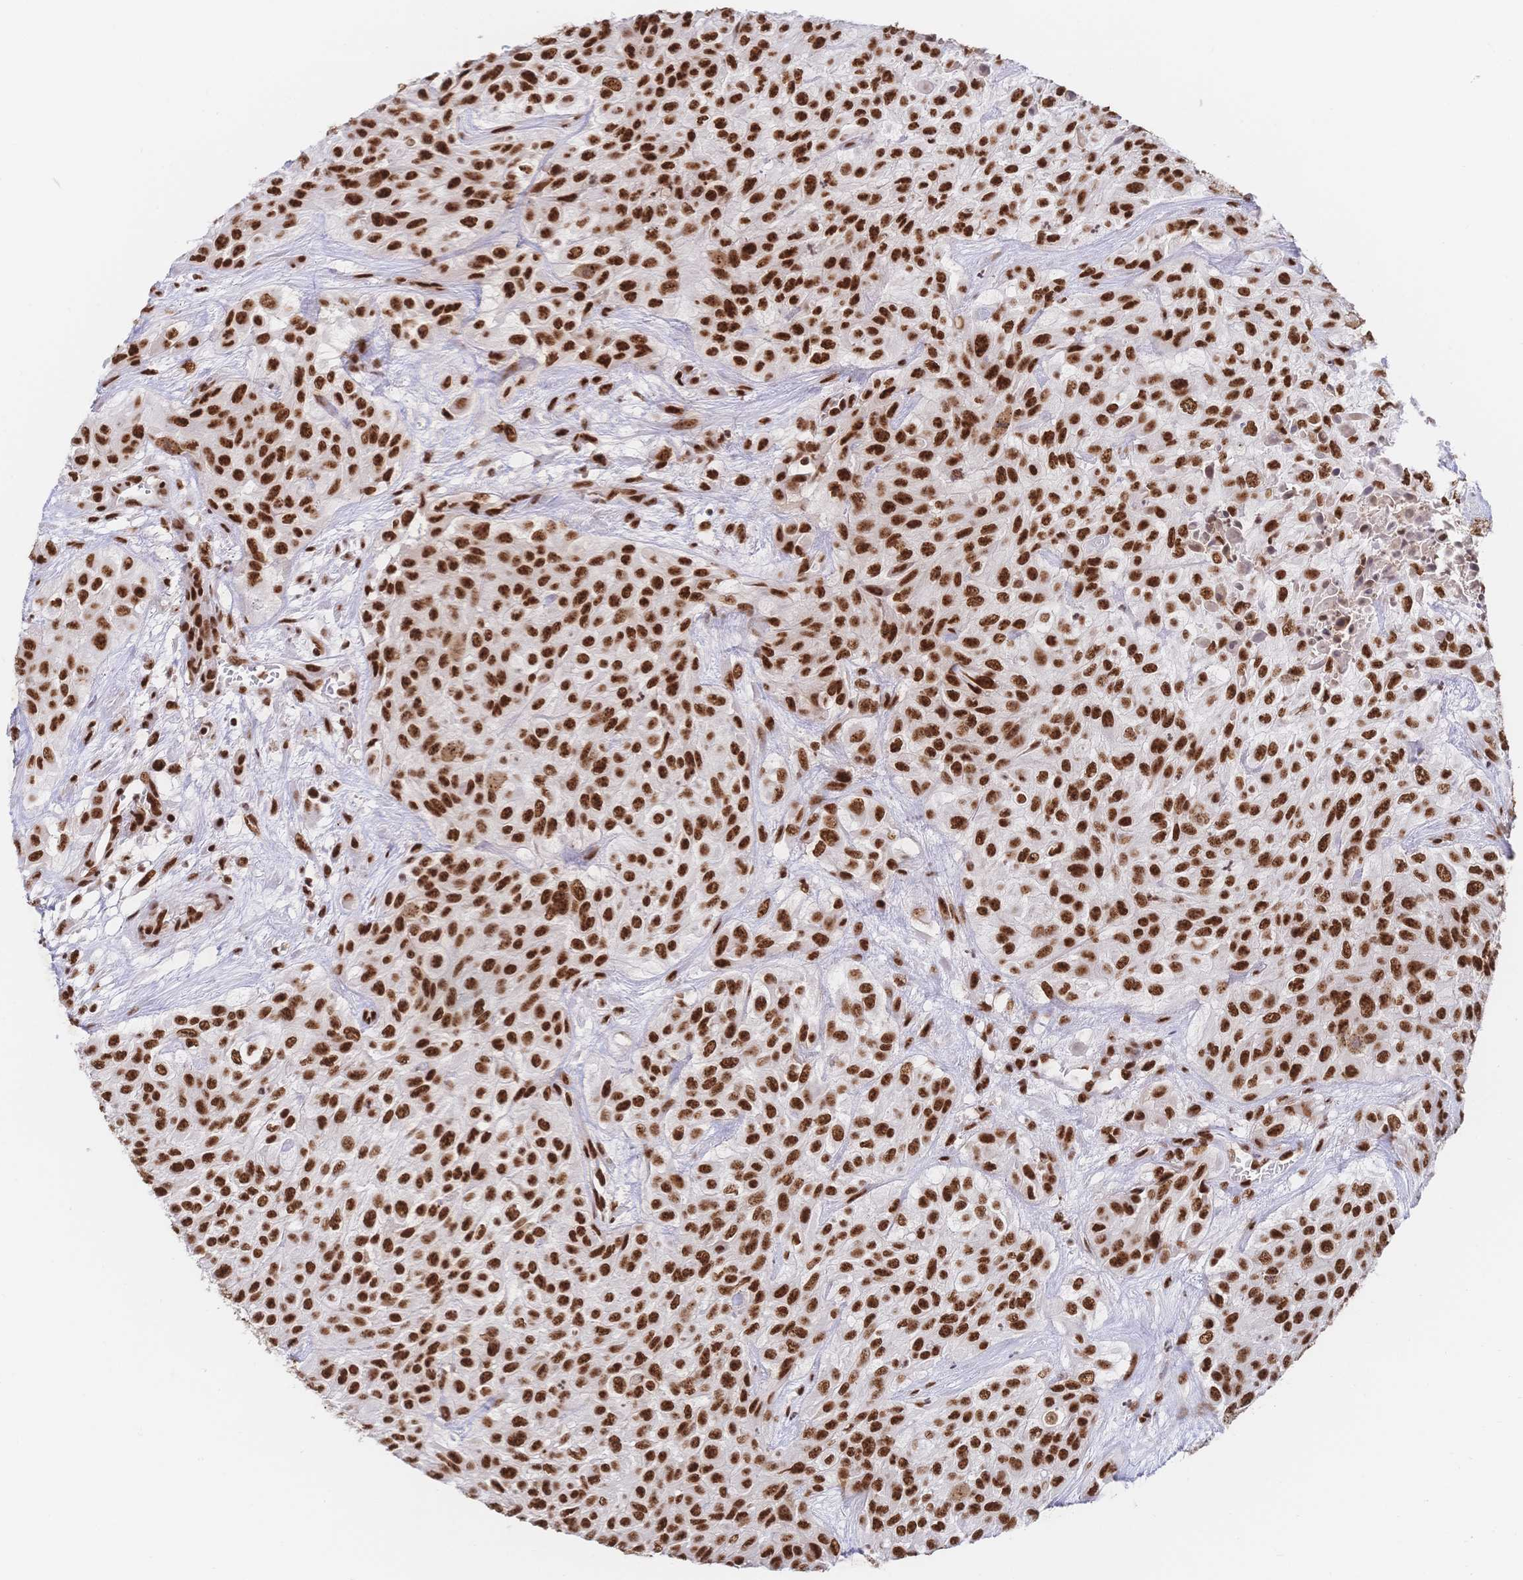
{"staining": {"intensity": "strong", "quantity": ">75%", "location": "nuclear"}, "tissue": "urothelial cancer", "cell_type": "Tumor cells", "image_type": "cancer", "snomed": [{"axis": "morphology", "description": "Urothelial carcinoma, High grade"}, {"axis": "topography", "description": "Urinary bladder"}], "caption": "Immunohistochemical staining of high-grade urothelial carcinoma exhibits high levels of strong nuclear staining in approximately >75% of tumor cells.", "gene": "SRSF1", "patient": {"sex": "male", "age": 57}}